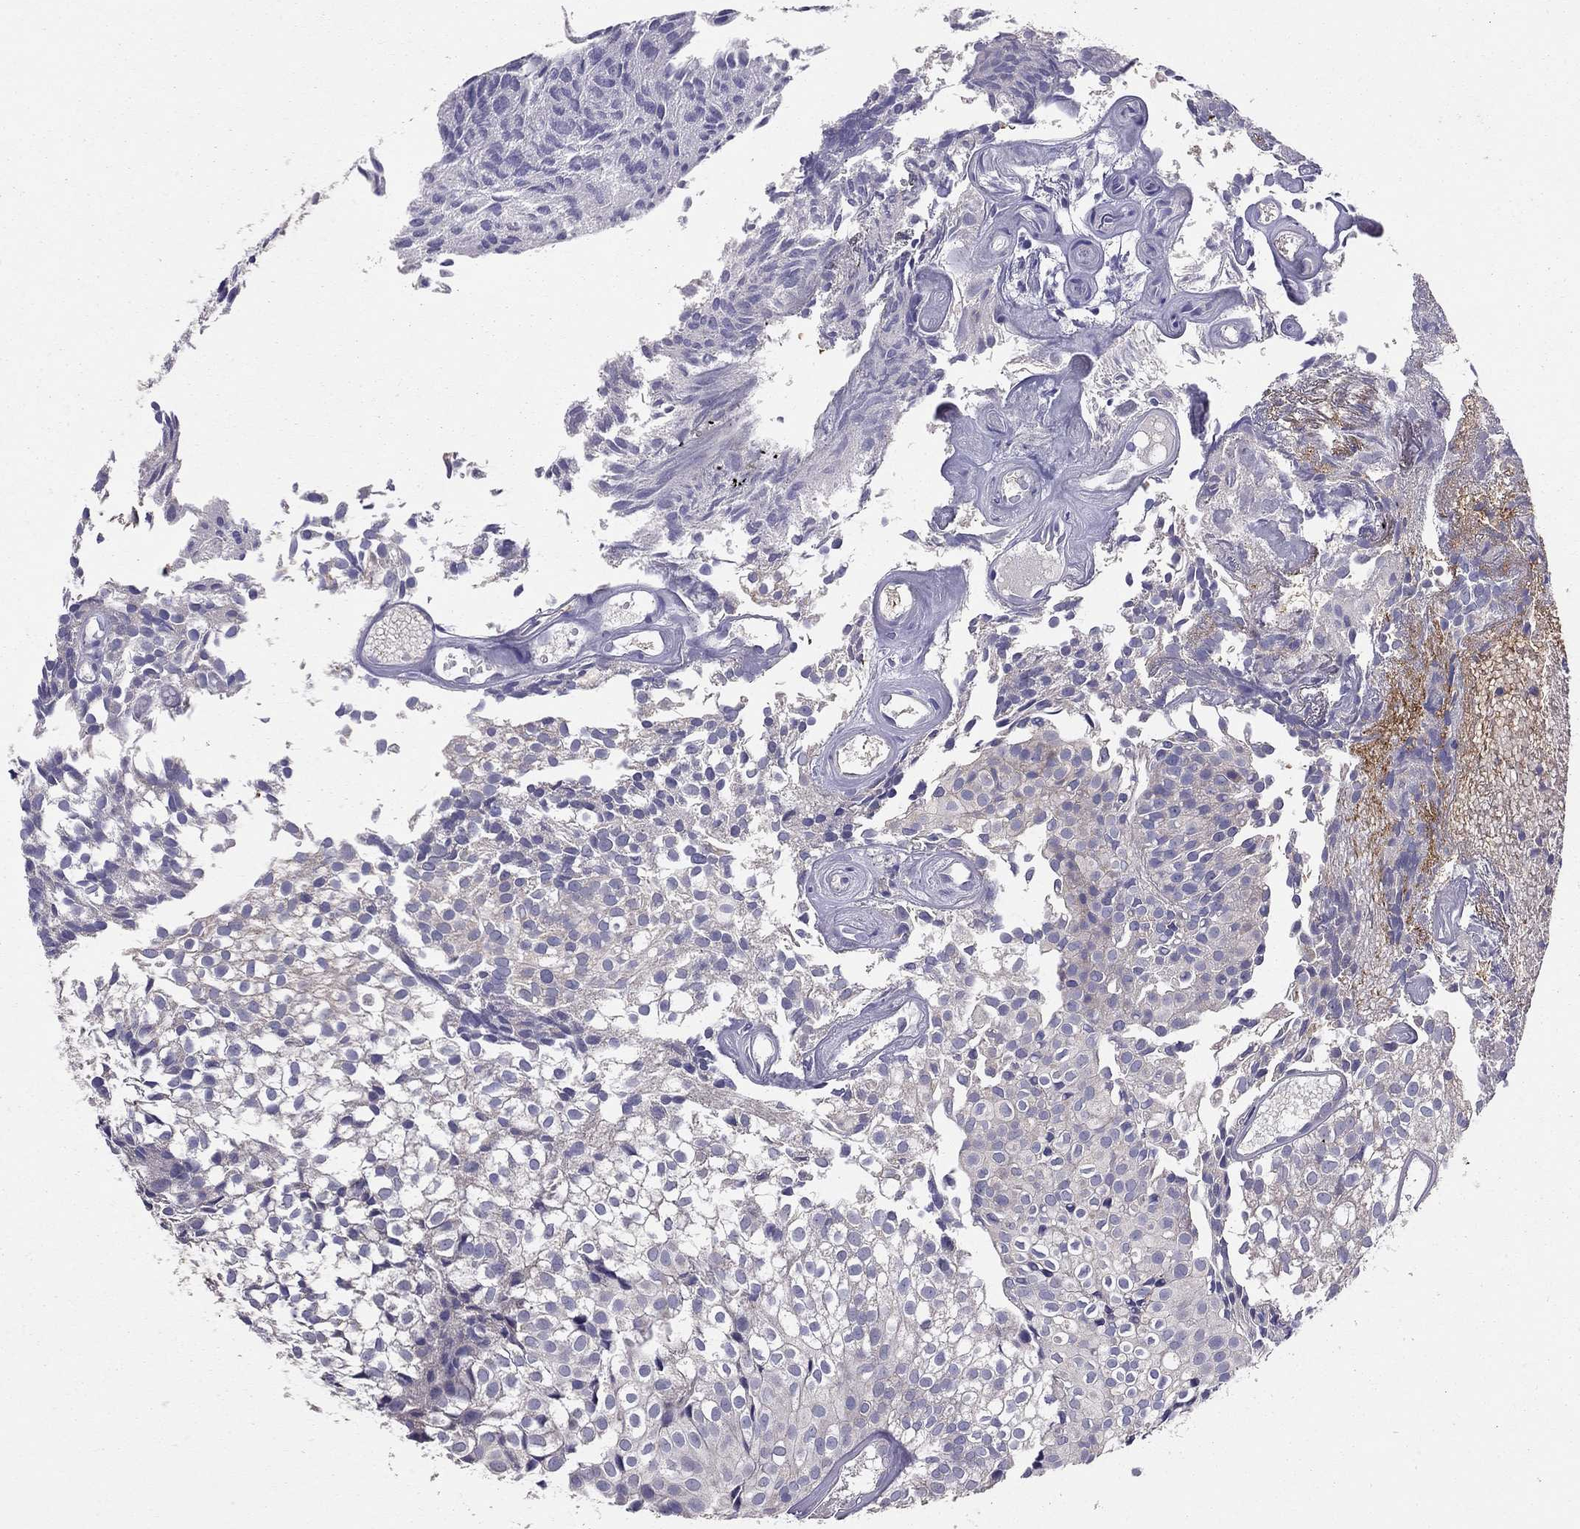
{"staining": {"intensity": "negative", "quantity": "none", "location": "none"}, "tissue": "urothelial cancer", "cell_type": "Tumor cells", "image_type": "cancer", "snomed": [{"axis": "morphology", "description": "Urothelial carcinoma, Low grade"}, {"axis": "topography", "description": "Urinary bladder"}], "caption": "Tumor cells show no significant staining in low-grade urothelial carcinoma.", "gene": "PIK3CG", "patient": {"sex": "male", "age": 89}}